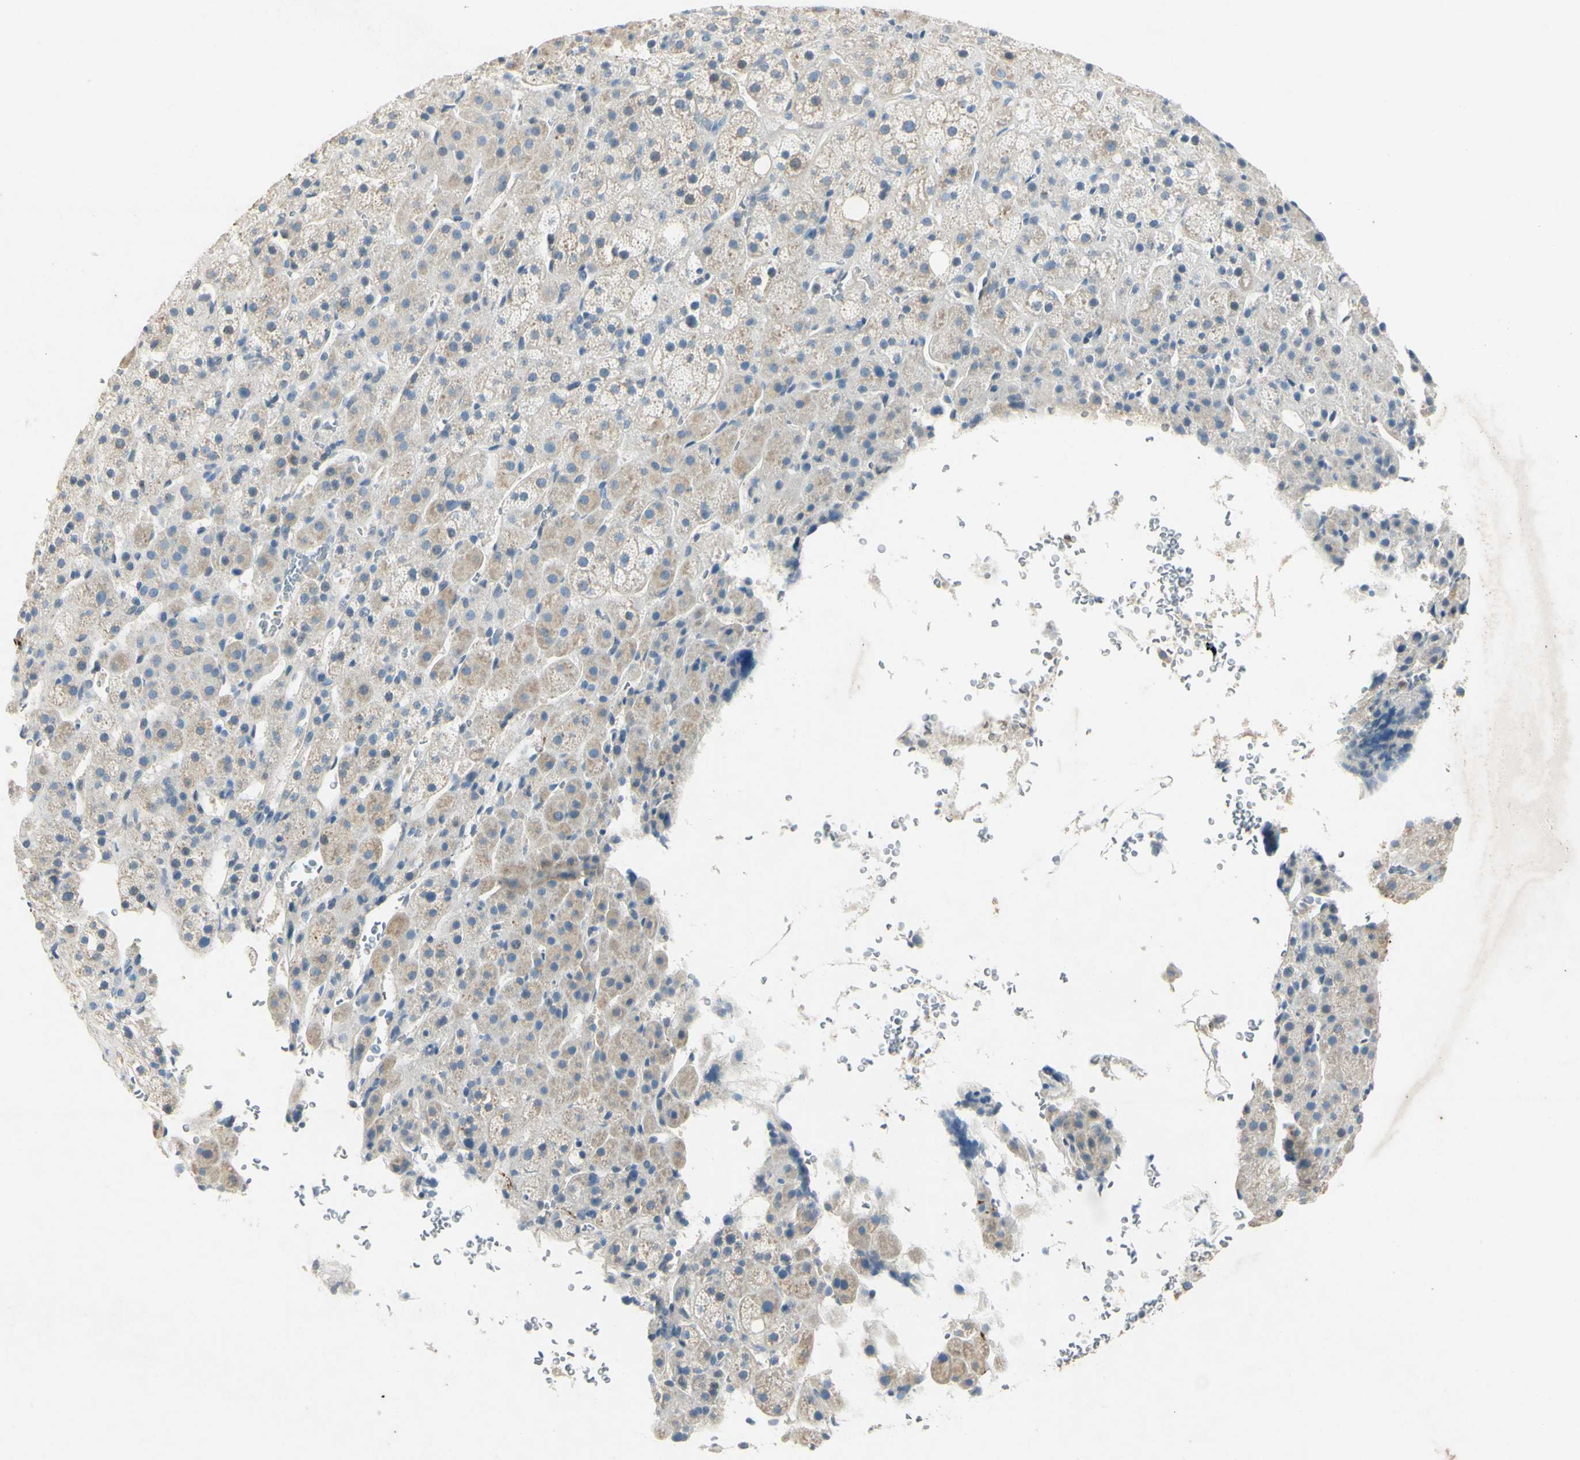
{"staining": {"intensity": "weak", "quantity": "25%-75%", "location": "cytoplasmic/membranous"}, "tissue": "adrenal gland", "cell_type": "Glandular cells", "image_type": "normal", "snomed": [{"axis": "morphology", "description": "Normal tissue, NOS"}, {"axis": "topography", "description": "Adrenal gland"}], "caption": "Glandular cells demonstrate low levels of weak cytoplasmic/membranous positivity in approximately 25%-75% of cells in benign human adrenal gland.", "gene": "SNAP91", "patient": {"sex": "female", "age": 57}}